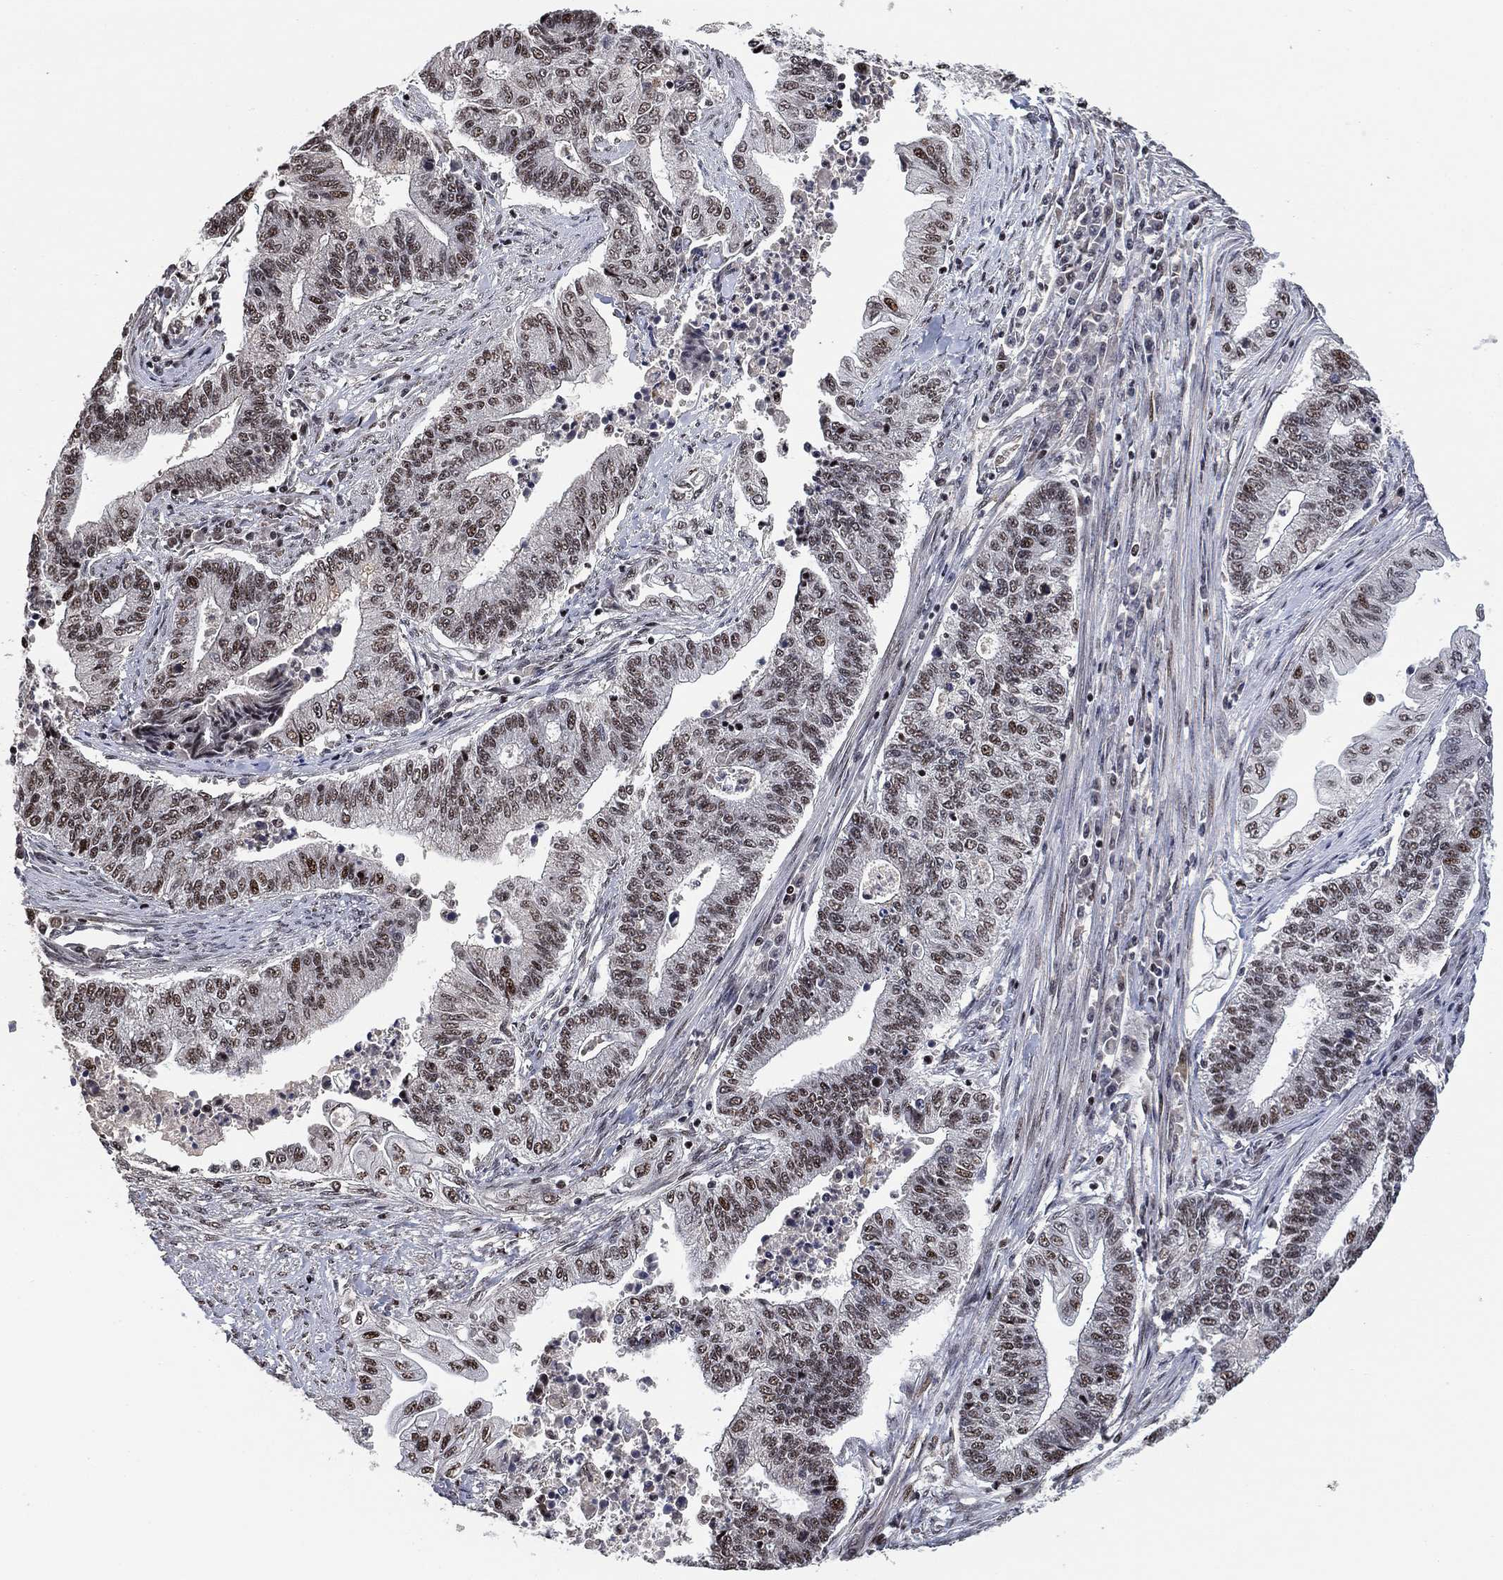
{"staining": {"intensity": "moderate", "quantity": "25%-75%", "location": "nuclear"}, "tissue": "endometrial cancer", "cell_type": "Tumor cells", "image_type": "cancer", "snomed": [{"axis": "morphology", "description": "Adenocarcinoma, NOS"}, {"axis": "topography", "description": "Uterus"}, {"axis": "topography", "description": "Endometrium"}], "caption": "Endometrial cancer stained with a protein marker displays moderate staining in tumor cells.", "gene": "ZSCAN30", "patient": {"sex": "female", "age": 54}}